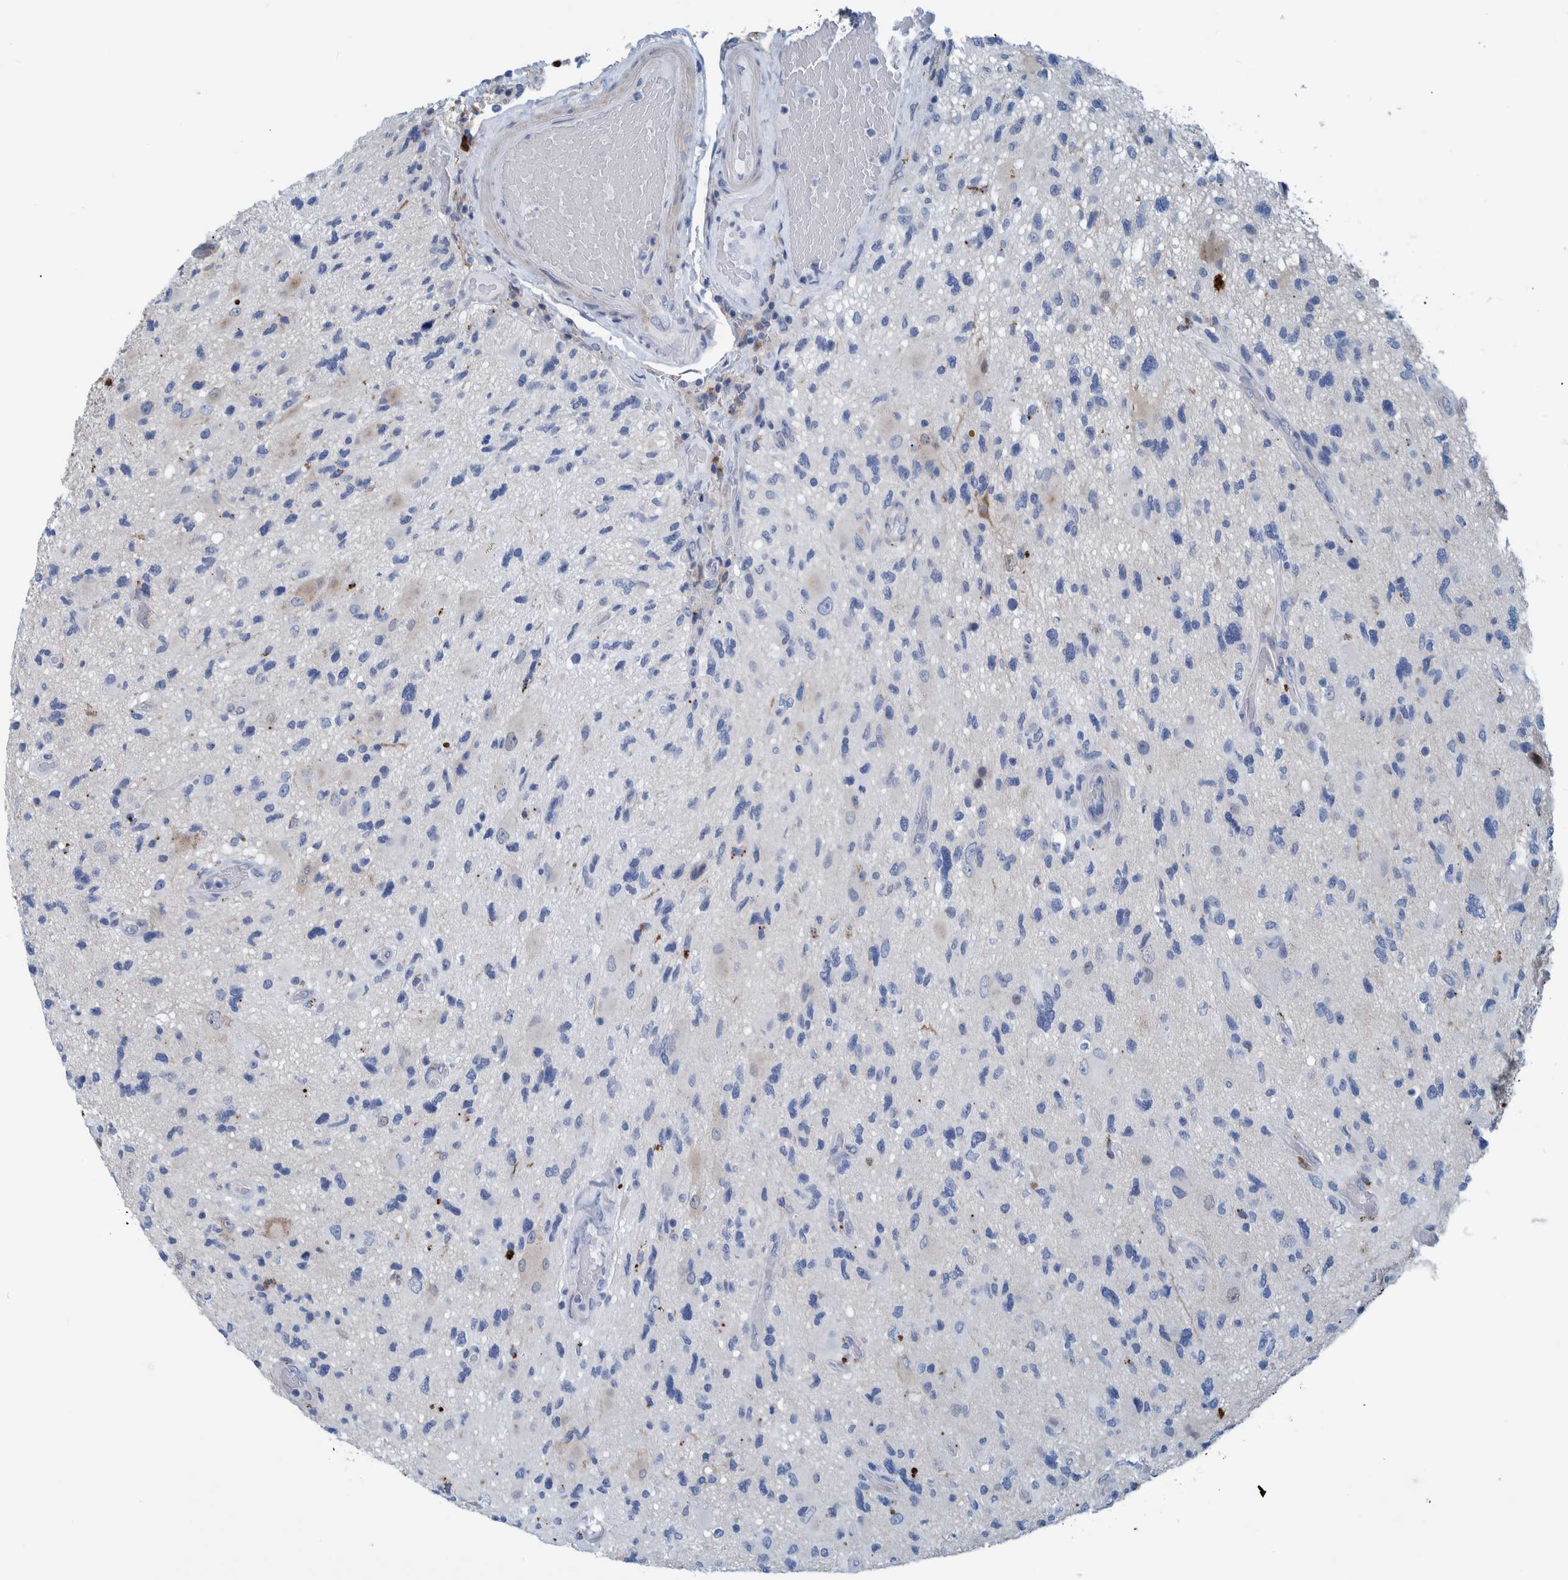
{"staining": {"intensity": "negative", "quantity": "none", "location": "none"}, "tissue": "glioma", "cell_type": "Tumor cells", "image_type": "cancer", "snomed": [{"axis": "morphology", "description": "Glioma, malignant, High grade"}, {"axis": "topography", "description": "Brain"}], "caption": "Immunohistochemistry (IHC) micrograph of high-grade glioma (malignant) stained for a protein (brown), which exhibits no positivity in tumor cells. Nuclei are stained in blue.", "gene": "IDO1", "patient": {"sex": "male", "age": 33}}